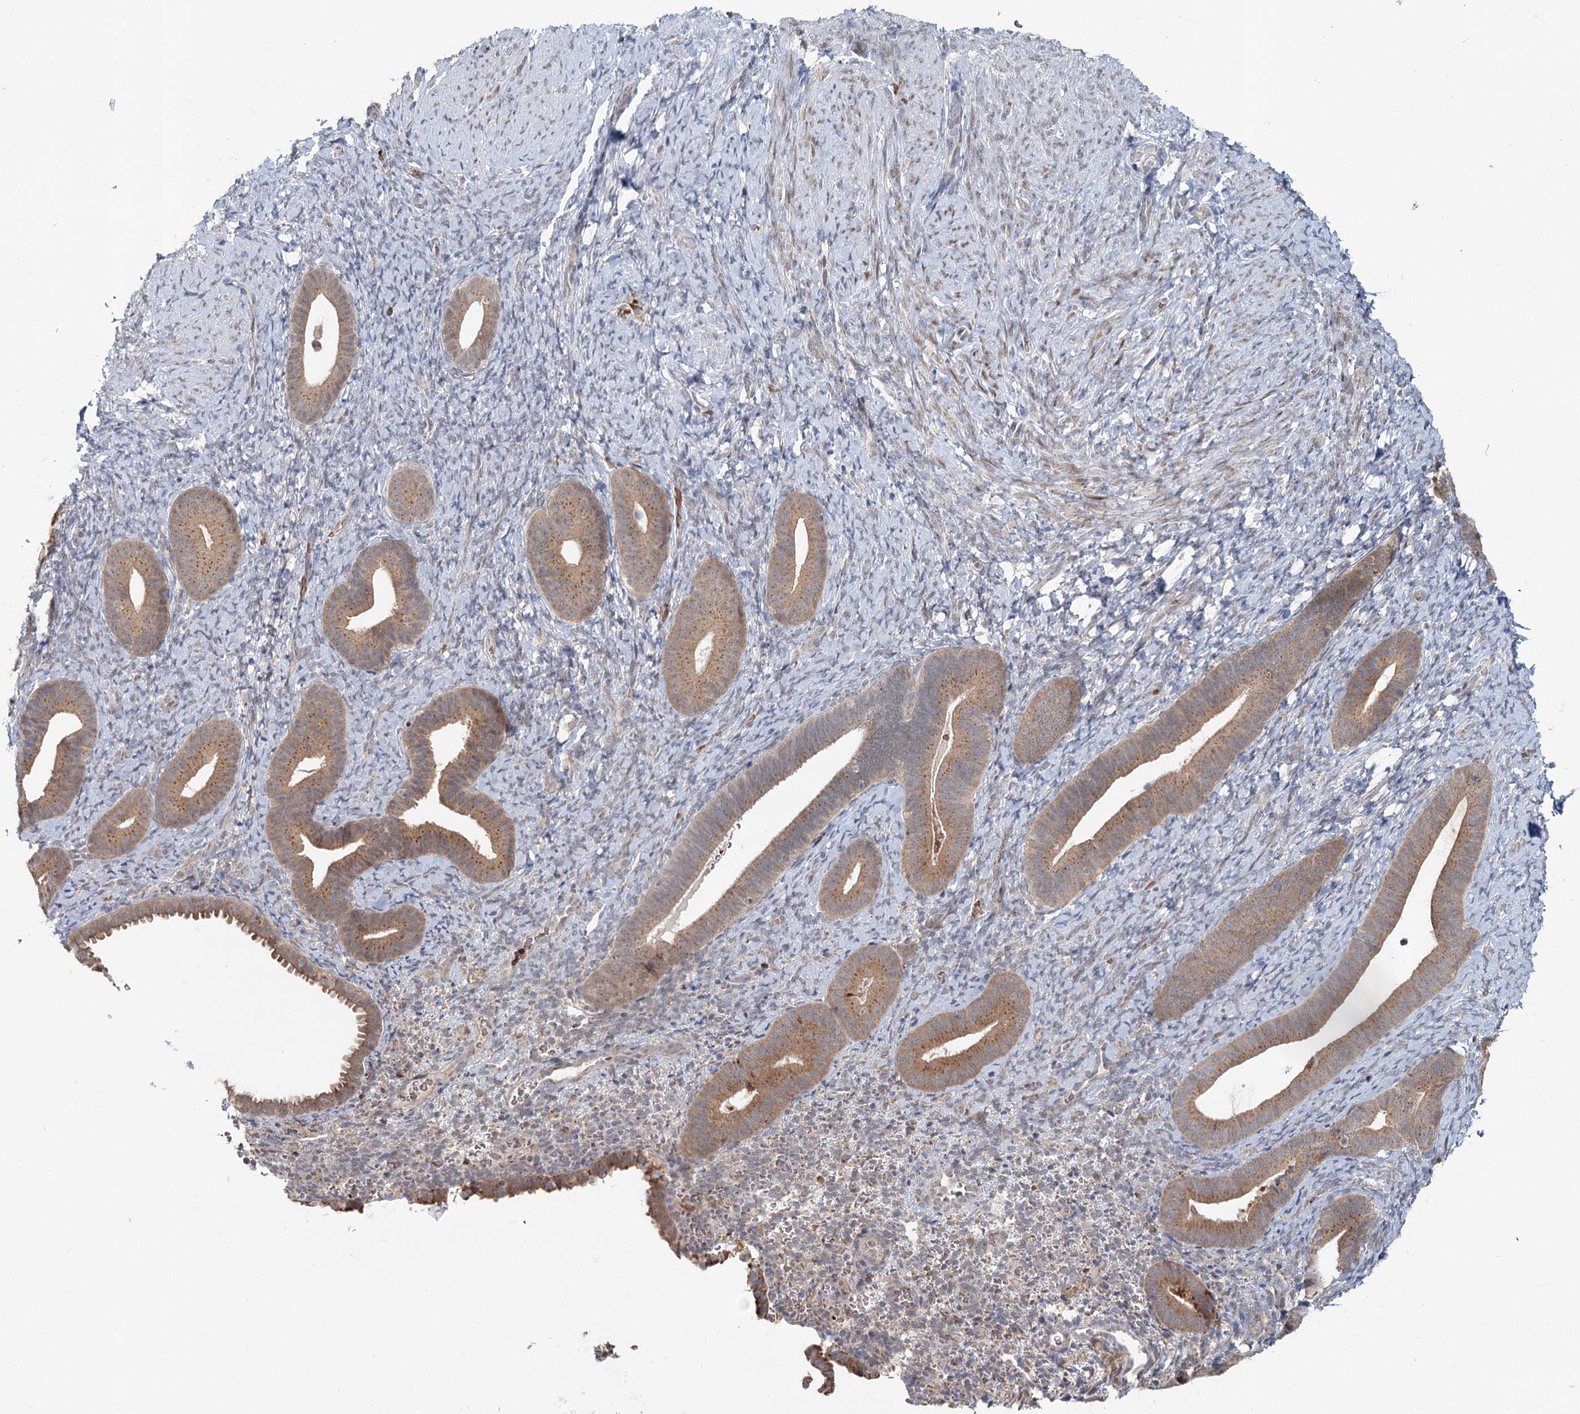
{"staining": {"intensity": "weak", "quantity": "<25%", "location": "cytoplasmic/membranous"}, "tissue": "endometrium", "cell_type": "Cells in endometrial stroma", "image_type": "normal", "snomed": [{"axis": "morphology", "description": "Normal tissue, NOS"}, {"axis": "topography", "description": "Endometrium"}], "caption": "Micrograph shows no protein staining in cells in endometrial stroma of unremarkable endometrium. (DAB (3,3'-diaminobenzidine) IHC, high magnification).", "gene": "ADK", "patient": {"sex": "female", "age": 65}}